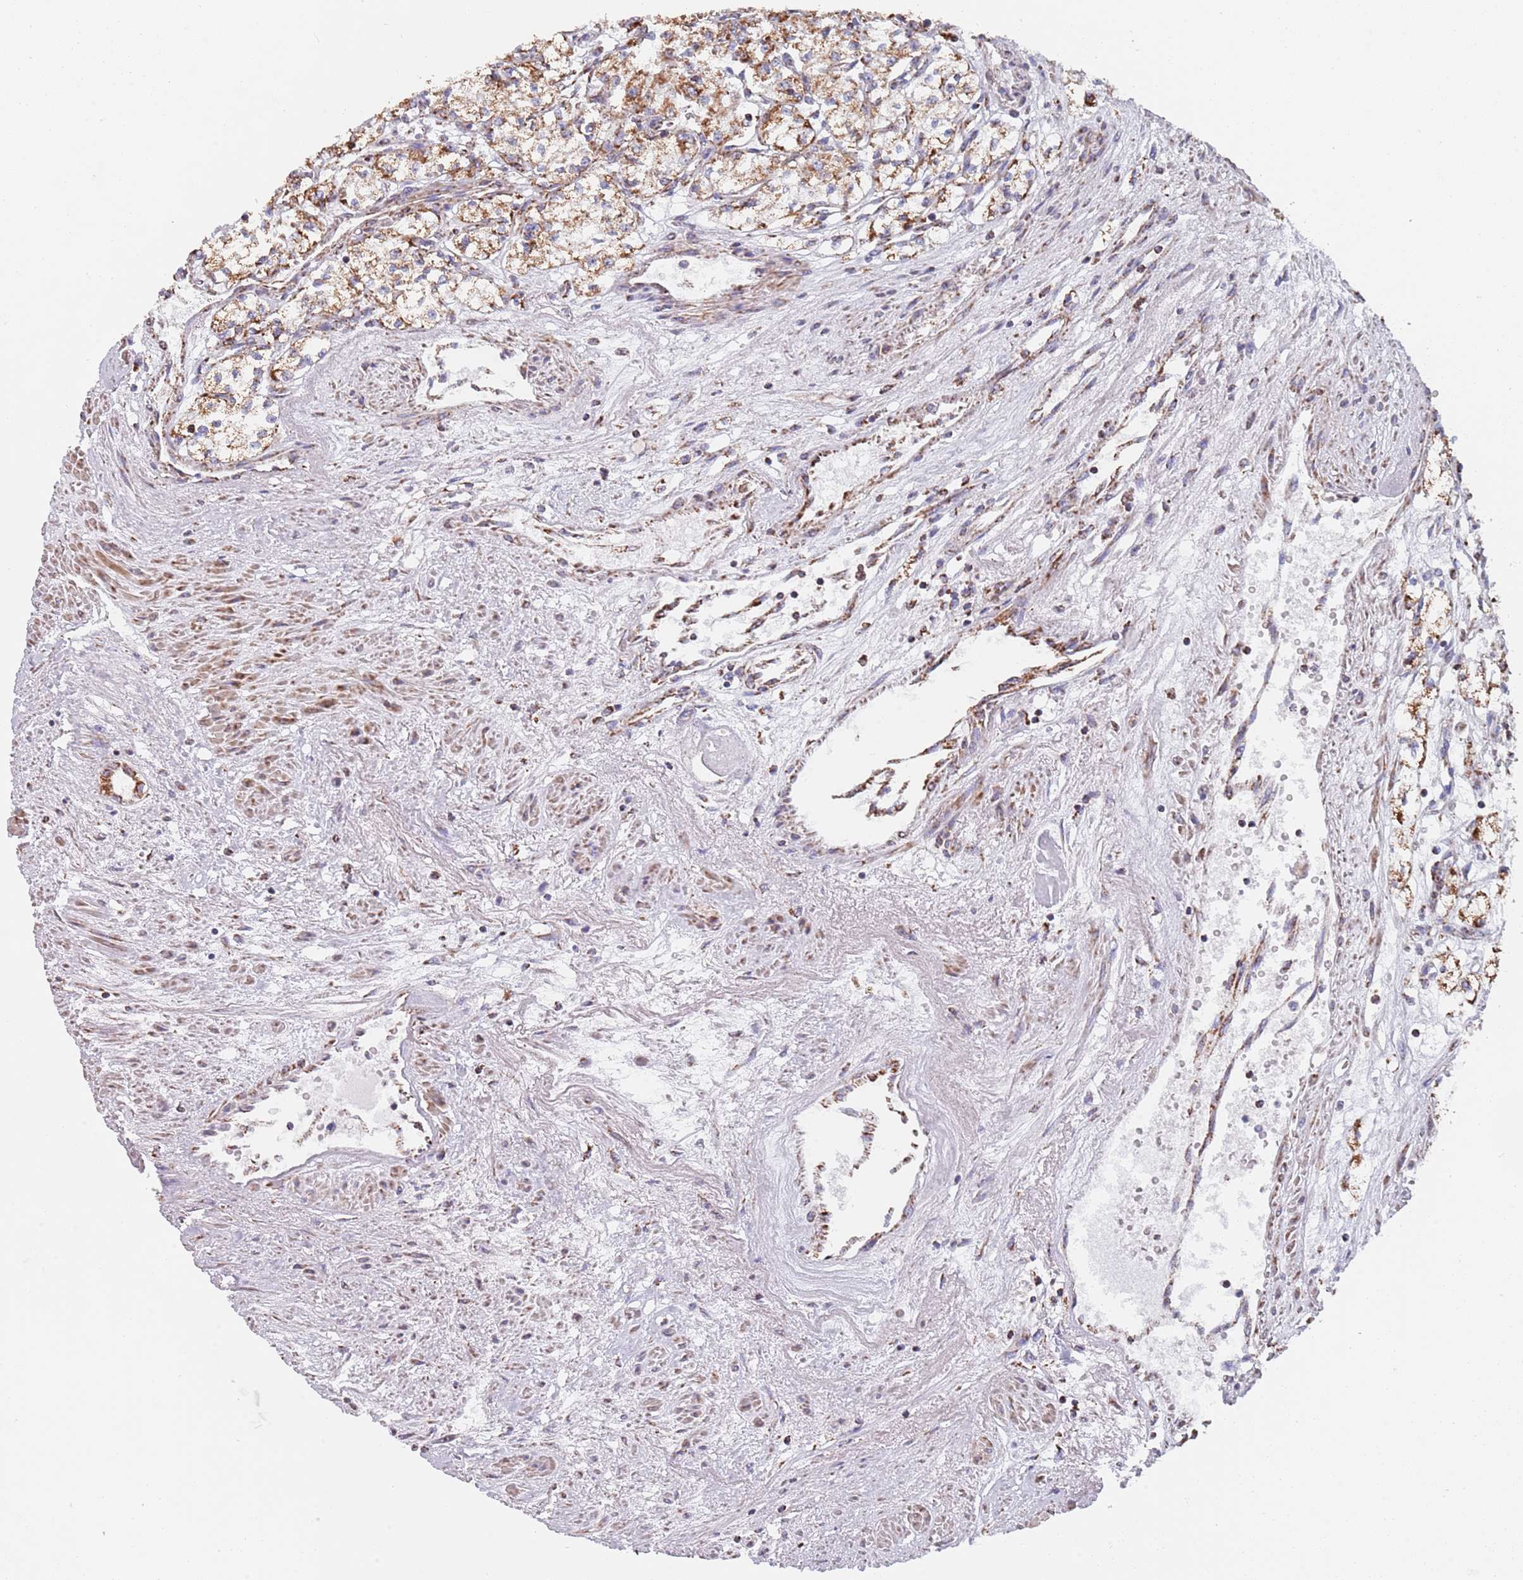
{"staining": {"intensity": "moderate", "quantity": ">75%", "location": "cytoplasmic/membranous"}, "tissue": "renal cancer", "cell_type": "Tumor cells", "image_type": "cancer", "snomed": [{"axis": "morphology", "description": "Adenocarcinoma, NOS"}, {"axis": "topography", "description": "Kidney"}], "caption": "DAB (3,3'-diaminobenzidine) immunohistochemical staining of renal cancer (adenocarcinoma) demonstrates moderate cytoplasmic/membranous protein positivity in about >75% of tumor cells.", "gene": "PGP", "patient": {"sex": "male", "age": 59}}